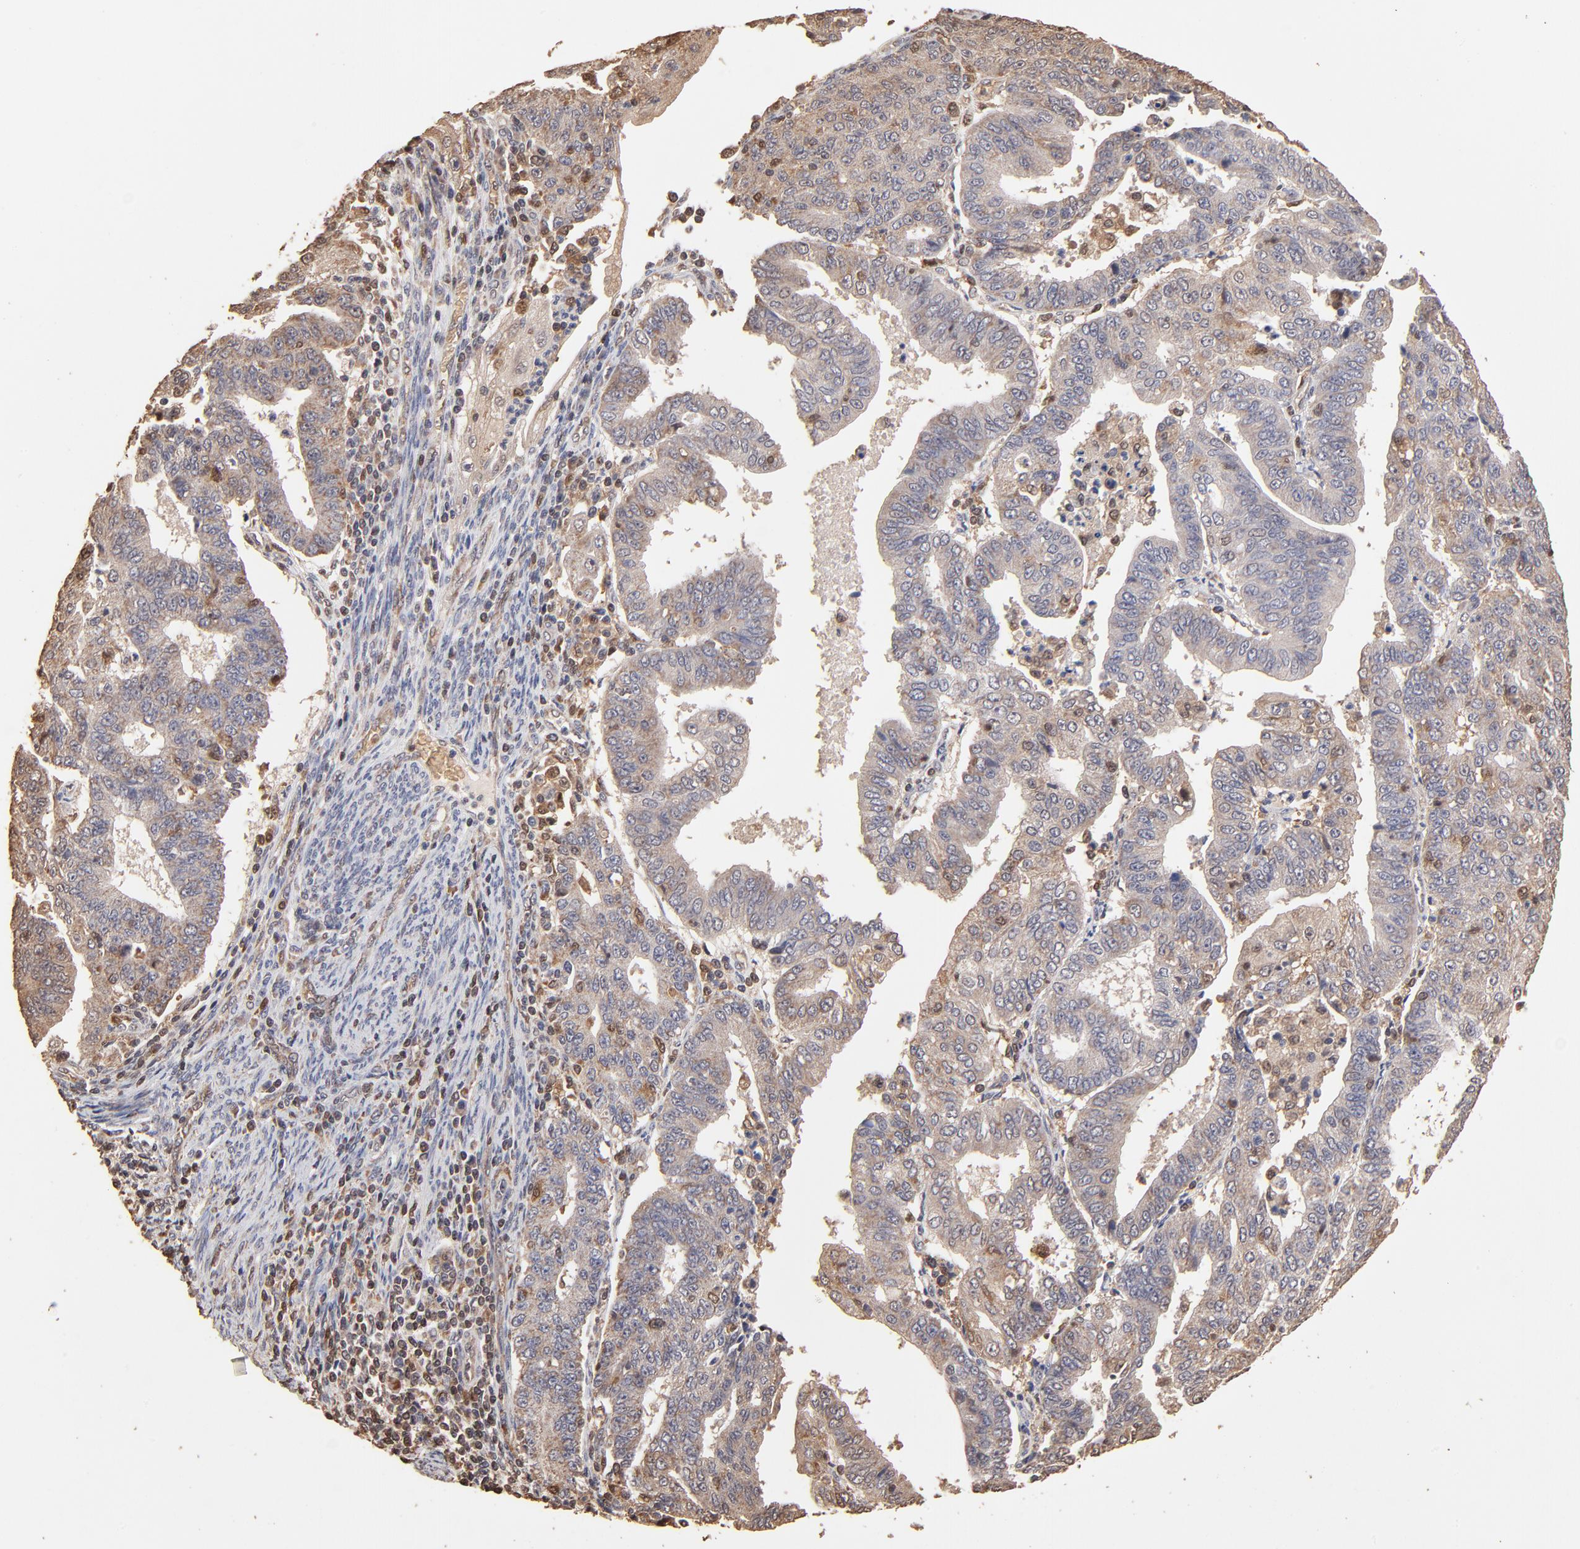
{"staining": {"intensity": "weak", "quantity": ">75%", "location": "cytoplasmic/membranous"}, "tissue": "endometrial cancer", "cell_type": "Tumor cells", "image_type": "cancer", "snomed": [{"axis": "morphology", "description": "Adenocarcinoma, NOS"}, {"axis": "topography", "description": "Endometrium"}], "caption": "DAB (3,3'-diaminobenzidine) immunohistochemical staining of human endometrial adenocarcinoma demonstrates weak cytoplasmic/membranous protein staining in about >75% of tumor cells.", "gene": "CASP1", "patient": {"sex": "female", "age": 56}}